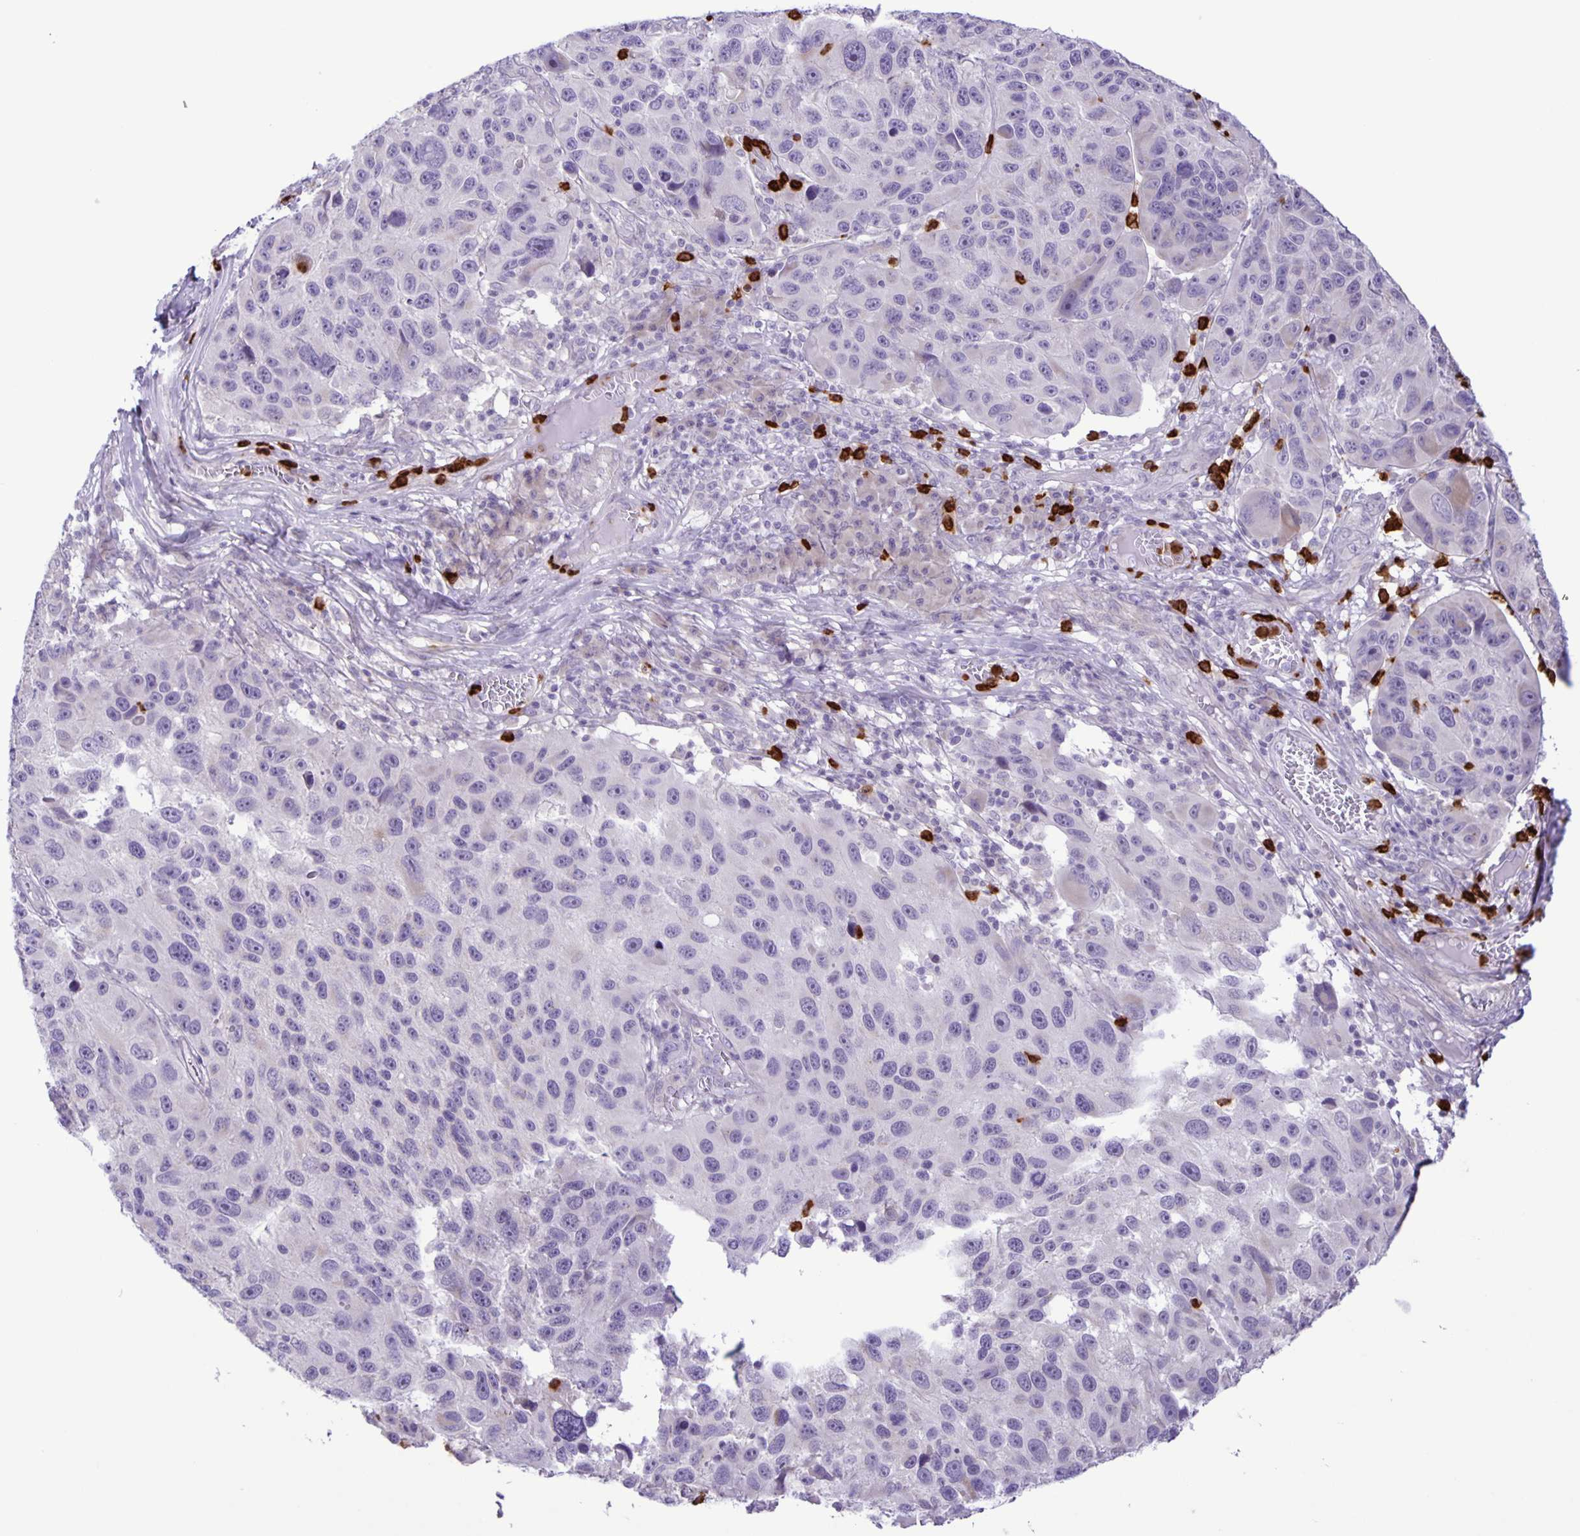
{"staining": {"intensity": "negative", "quantity": "none", "location": "none"}, "tissue": "melanoma", "cell_type": "Tumor cells", "image_type": "cancer", "snomed": [{"axis": "morphology", "description": "Malignant melanoma, NOS"}, {"axis": "topography", "description": "Skin"}], "caption": "IHC of malignant melanoma reveals no expression in tumor cells.", "gene": "ADCK1", "patient": {"sex": "male", "age": 53}}